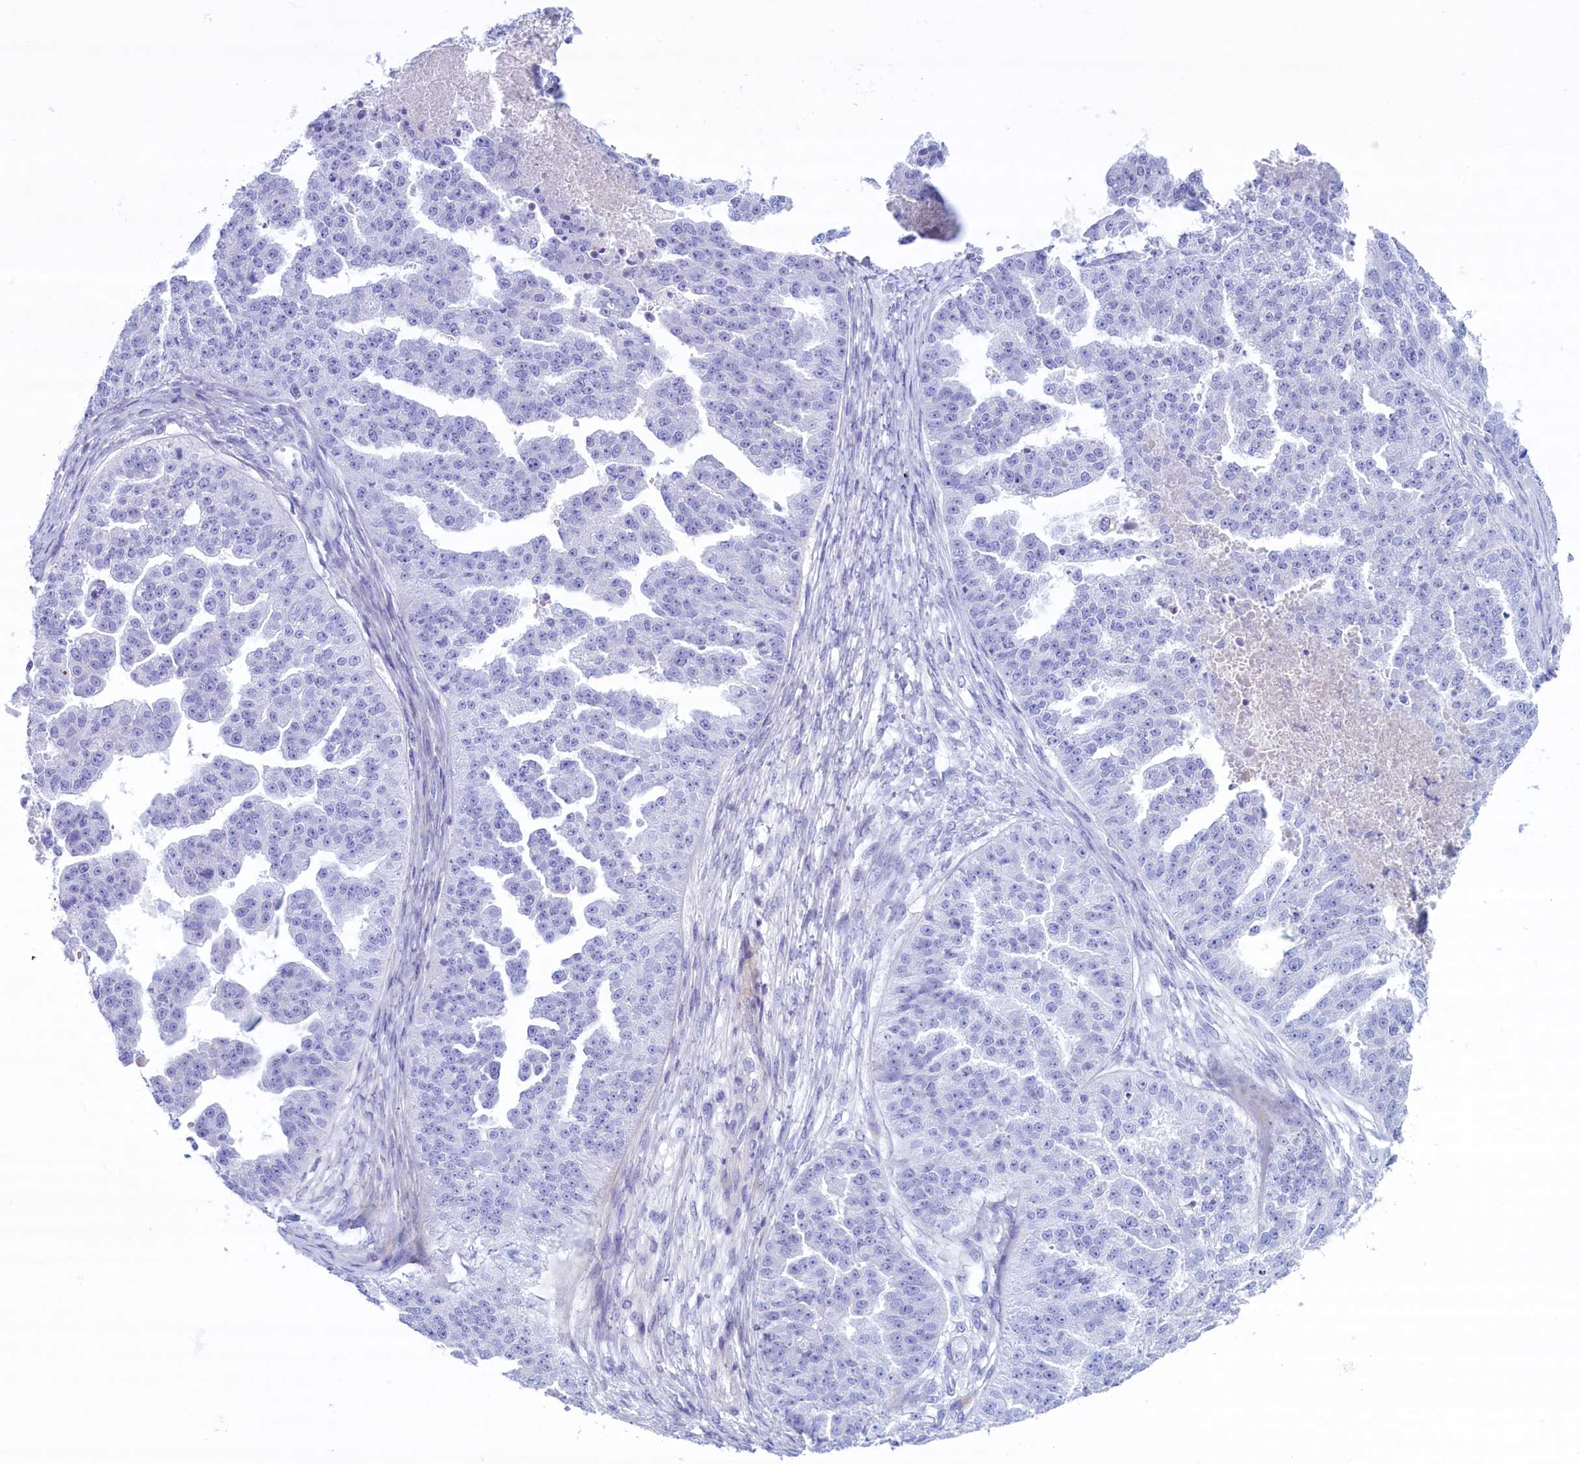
{"staining": {"intensity": "negative", "quantity": "none", "location": "none"}, "tissue": "ovarian cancer", "cell_type": "Tumor cells", "image_type": "cancer", "snomed": [{"axis": "morphology", "description": "Cystadenocarcinoma, serous, NOS"}, {"axis": "topography", "description": "Ovary"}], "caption": "IHC of human ovarian cancer (serous cystadenocarcinoma) shows no positivity in tumor cells.", "gene": "MPV17L2", "patient": {"sex": "female", "age": 58}}